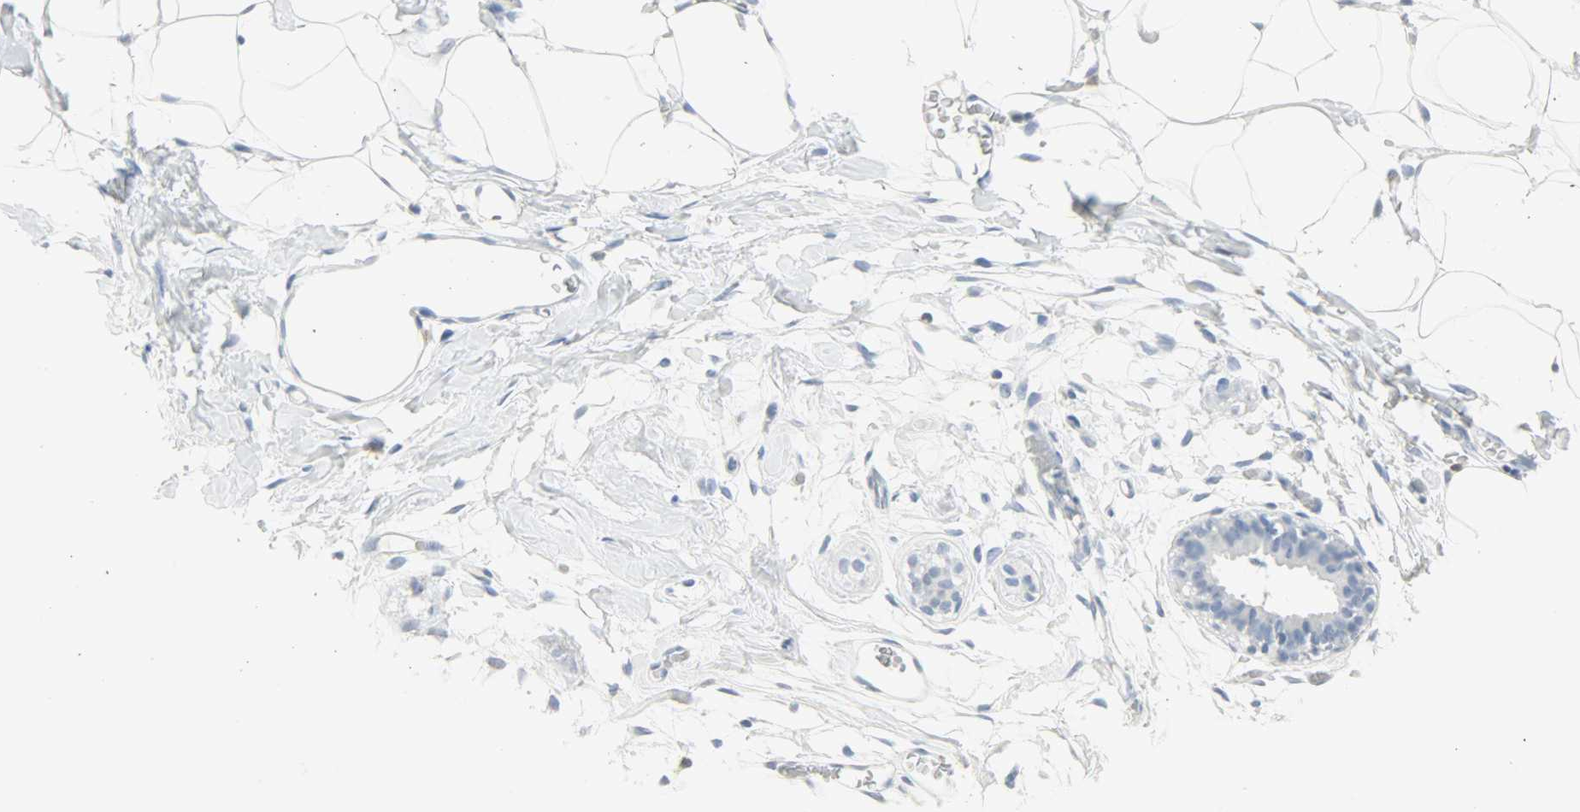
{"staining": {"intensity": "negative", "quantity": "none", "location": "none"}, "tissue": "adipose tissue", "cell_type": "Adipocytes", "image_type": "normal", "snomed": [{"axis": "morphology", "description": "Normal tissue, NOS"}, {"axis": "topography", "description": "Breast"}, {"axis": "topography", "description": "Soft tissue"}], "caption": "Immunohistochemistry (IHC) micrograph of benign adipose tissue stained for a protein (brown), which exhibits no positivity in adipocytes. (Stains: DAB (3,3'-diaminobenzidine) immunohistochemistry (IHC) with hematoxylin counter stain, Microscopy: brightfield microscopy at high magnification).", "gene": "PTPN6", "patient": {"sex": "female", "age": 25}}